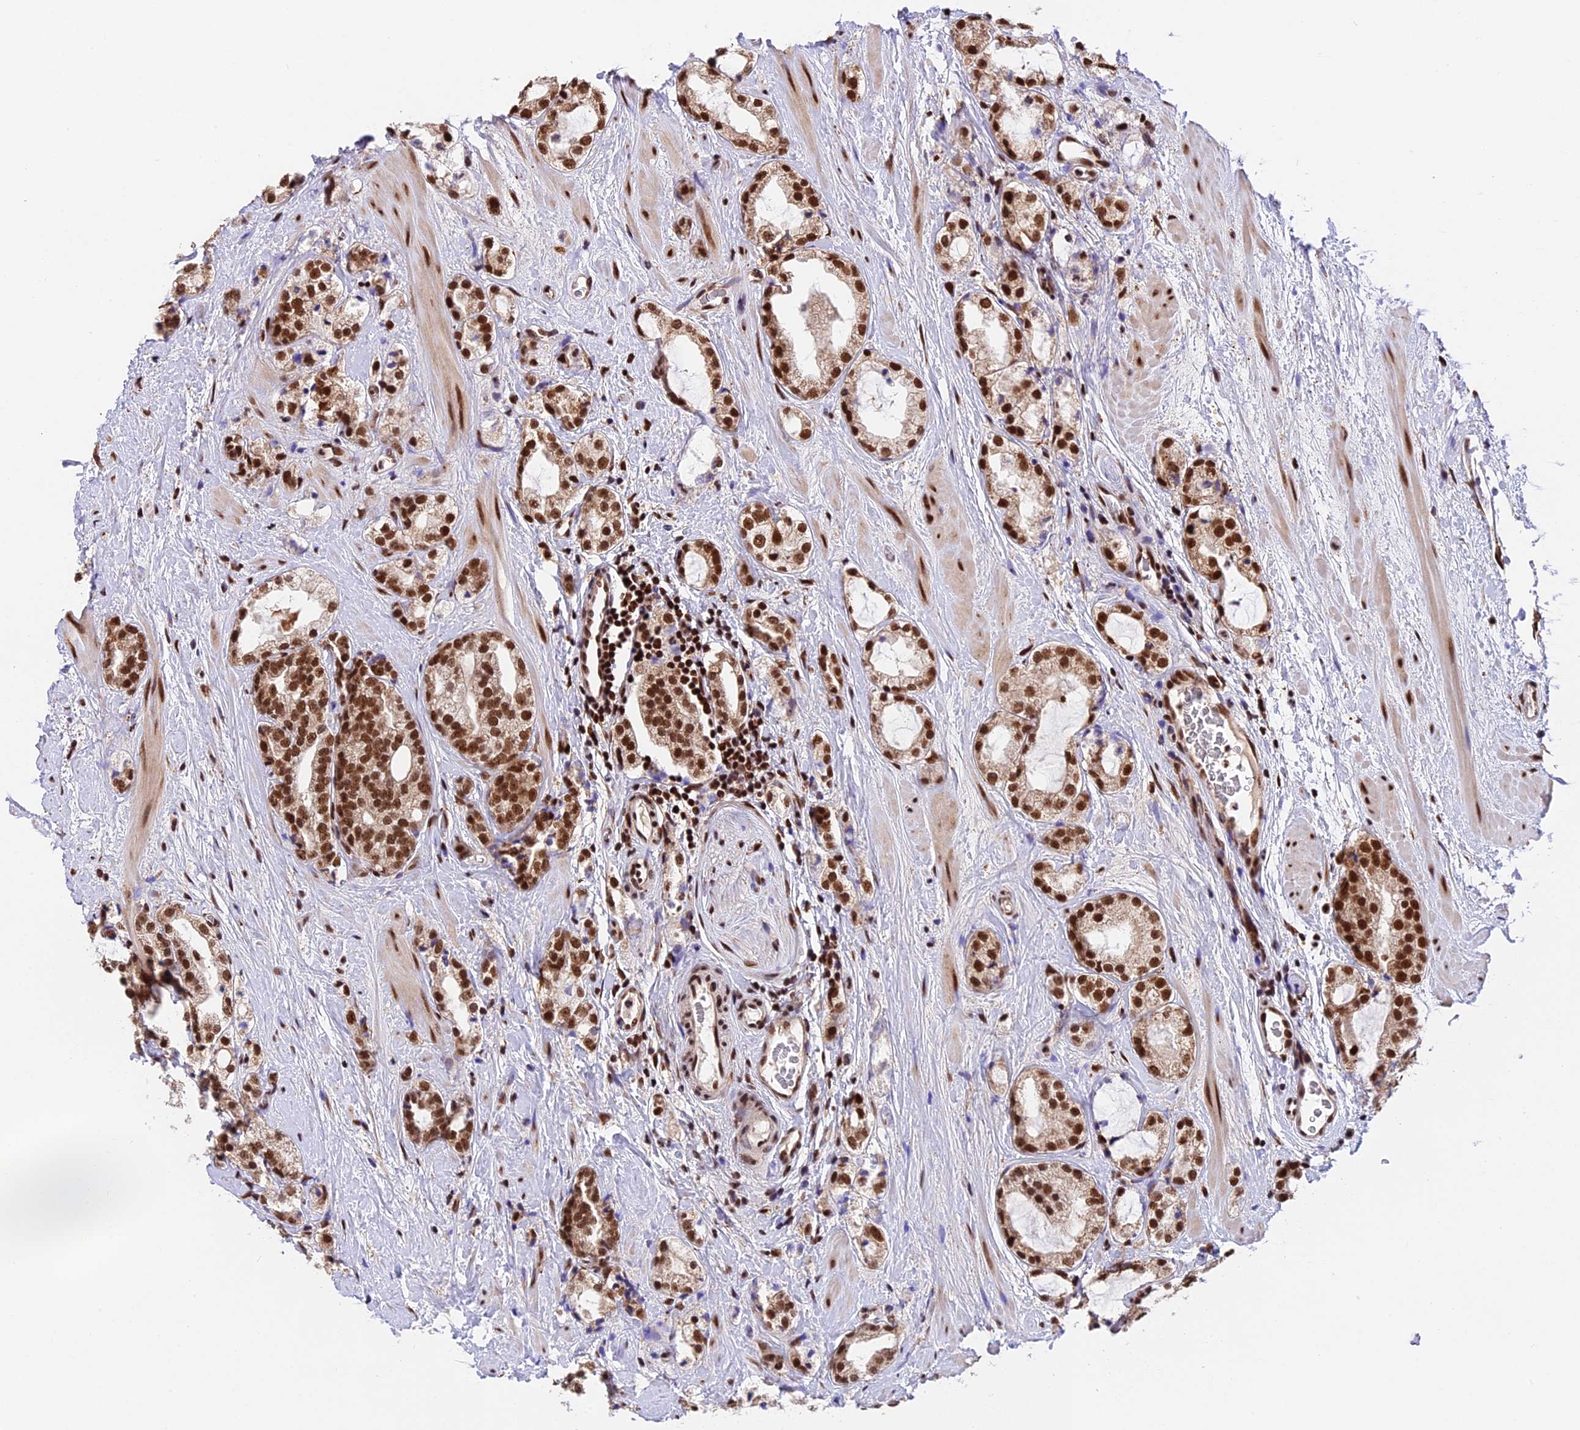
{"staining": {"intensity": "strong", "quantity": ">75%", "location": "nuclear"}, "tissue": "prostate cancer", "cell_type": "Tumor cells", "image_type": "cancer", "snomed": [{"axis": "morphology", "description": "Adenocarcinoma, High grade"}, {"axis": "topography", "description": "Prostate"}], "caption": "Human prostate cancer (adenocarcinoma (high-grade)) stained with a brown dye exhibits strong nuclear positive expression in about >75% of tumor cells.", "gene": "RAMAC", "patient": {"sex": "male", "age": 64}}